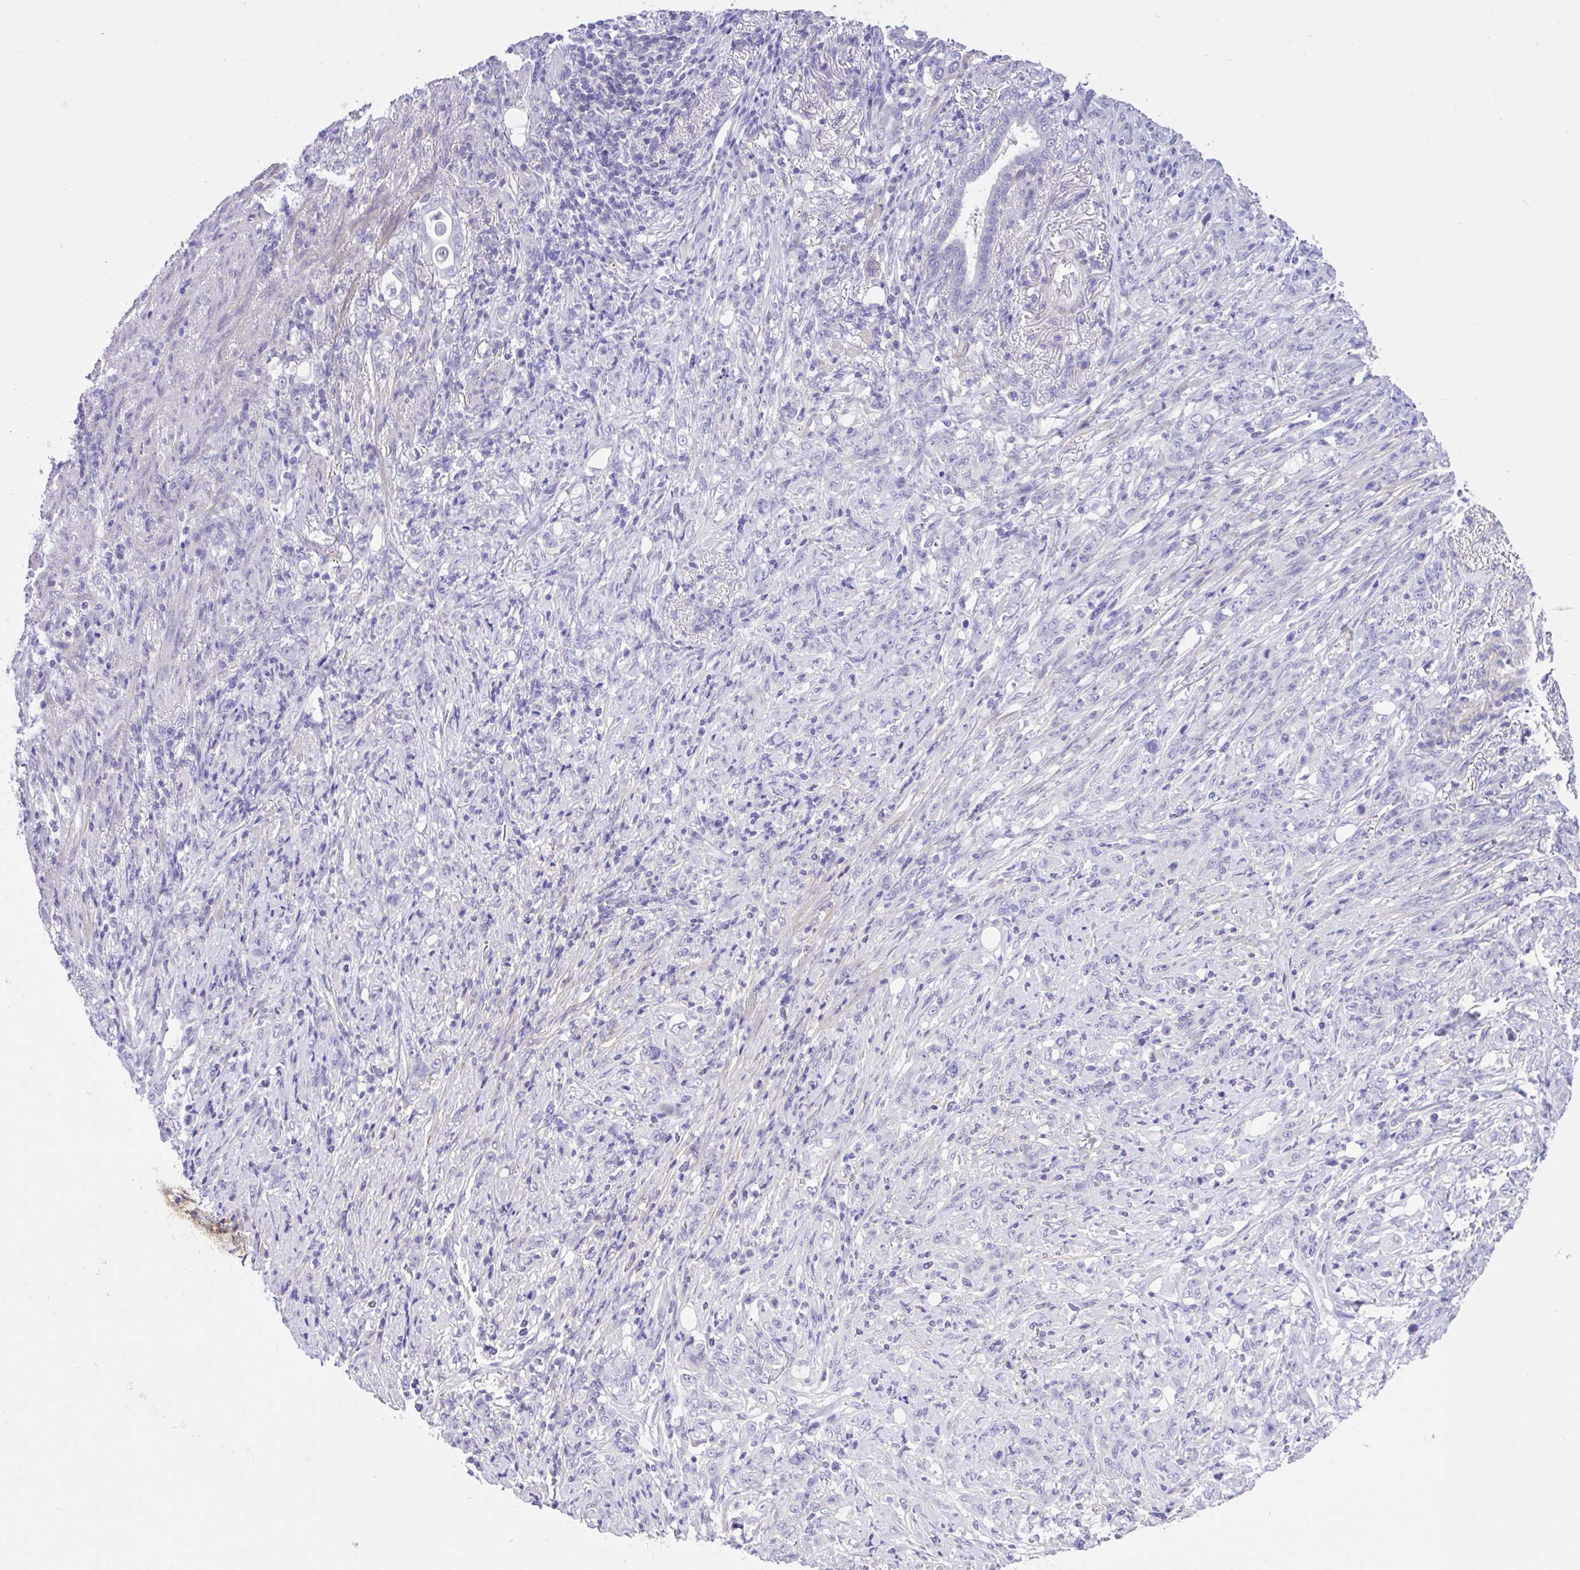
{"staining": {"intensity": "negative", "quantity": "none", "location": "none"}, "tissue": "stomach cancer", "cell_type": "Tumor cells", "image_type": "cancer", "snomed": [{"axis": "morphology", "description": "Normal tissue, NOS"}, {"axis": "morphology", "description": "Adenocarcinoma, NOS"}, {"axis": "topography", "description": "Stomach"}], "caption": "Protein analysis of stomach adenocarcinoma displays no significant positivity in tumor cells.", "gene": "ANO4", "patient": {"sex": "female", "age": 79}}